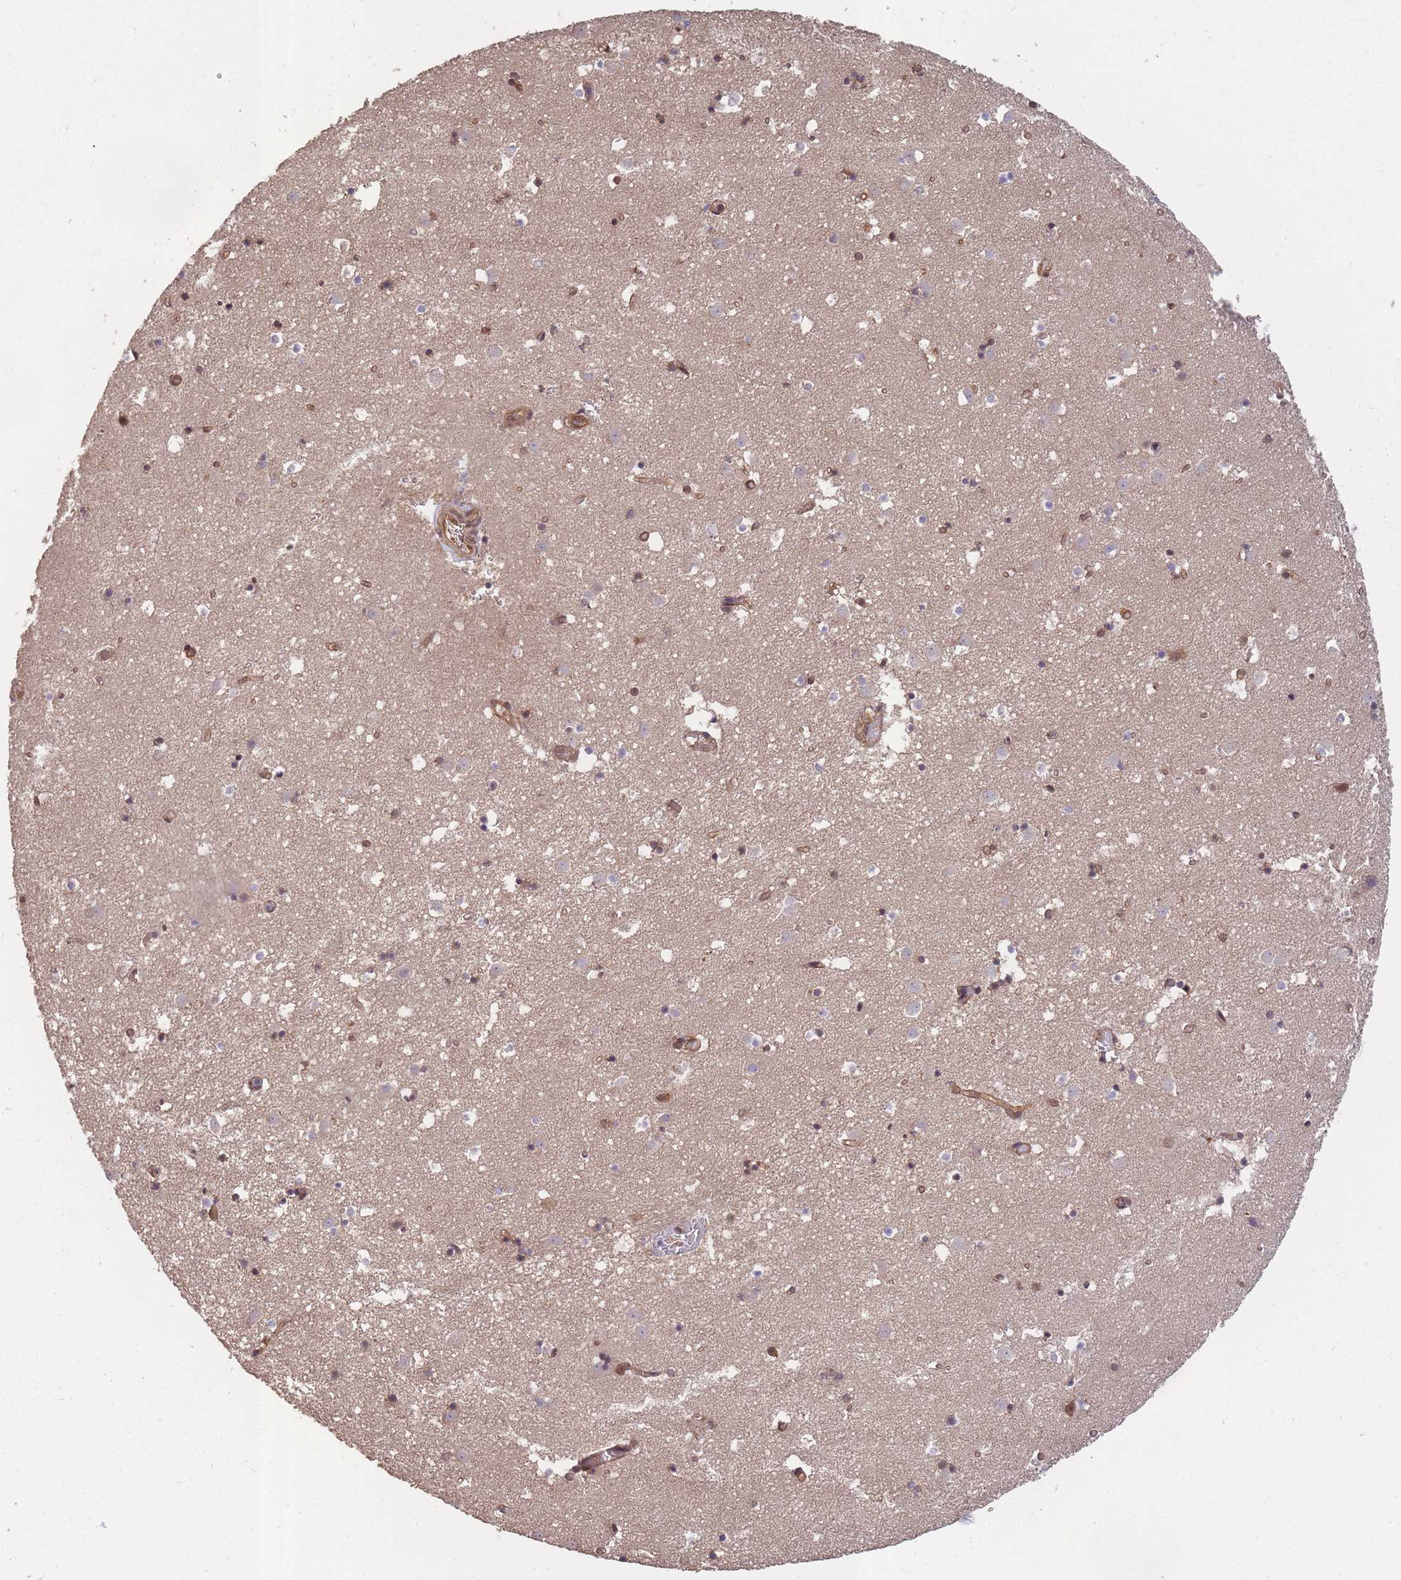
{"staining": {"intensity": "moderate", "quantity": "<25%", "location": "cytoplasmic/membranous"}, "tissue": "caudate", "cell_type": "Glial cells", "image_type": "normal", "snomed": [{"axis": "morphology", "description": "Normal tissue, NOS"}, {"axis": "topography", "description": "Lateral ventricle wall"}], "caption": "Approximately <25% of glial cells in normal caudate exhibit moderate cytoplasmic/membranous protein staining as visualized by brown immunohistochemical staining.", "gene": "PPP6R3", "patient": {"sex": "male", "age": 25}}